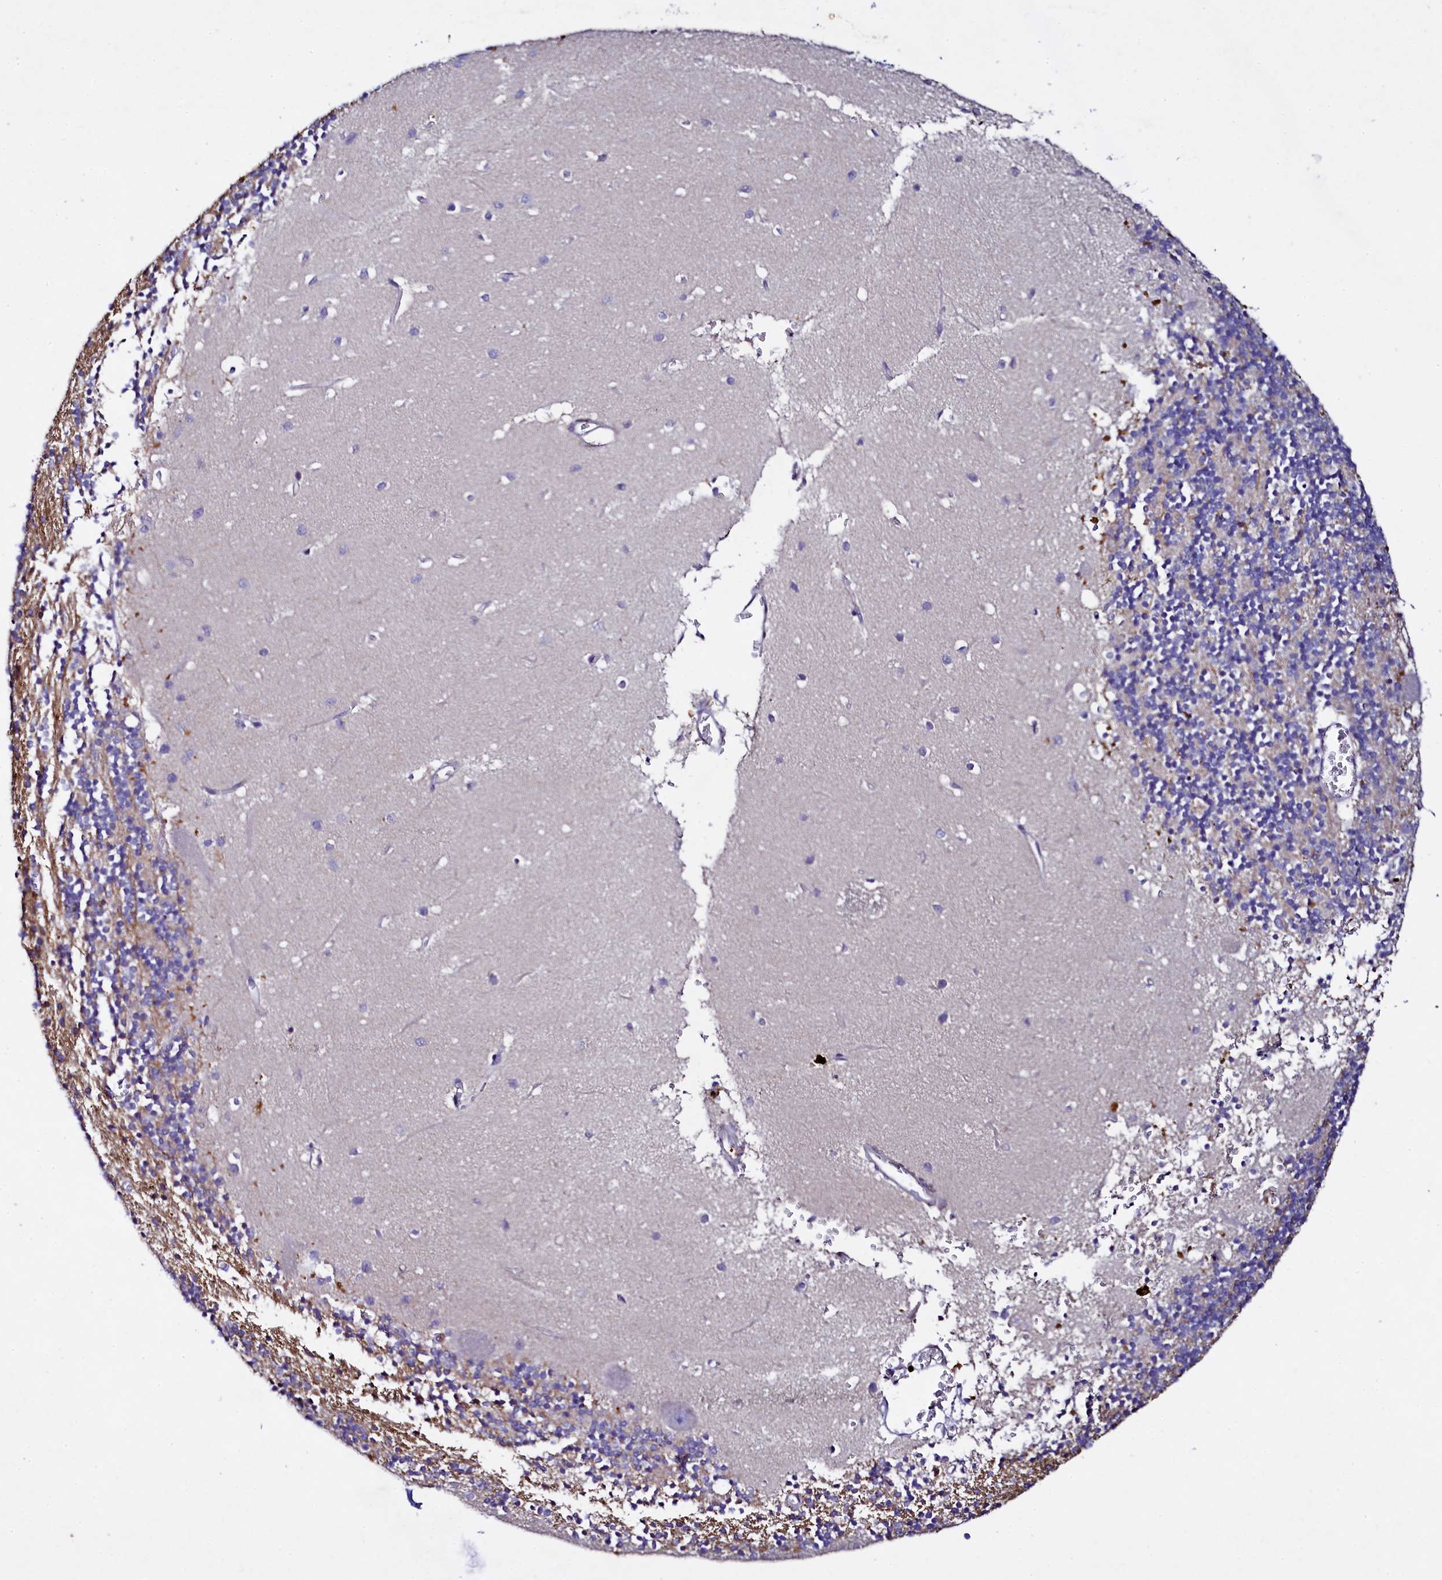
{"staining": {"intensity": "negative", "quantity": "none", "location": "none"}, "tissue": "cerebellum", "cell_type": "Cells in granular layer", "image_type": "normal", "snomed": [{"axis": "morphology", "description": "Normal tissue, NOS"}, {"axis": "topography", "description": "Cerebellum"}], "caption": "An immunohistochemistry photomicrograph of benign cerebellum is shown. There is no staining in cells in granular layer of cerebellum. (DAB (3,3'-diaminobenzidine) immunohistochemistry, high magnification).", "gene": "TGDS", "patient": {"sex": "male", "age": 54}}